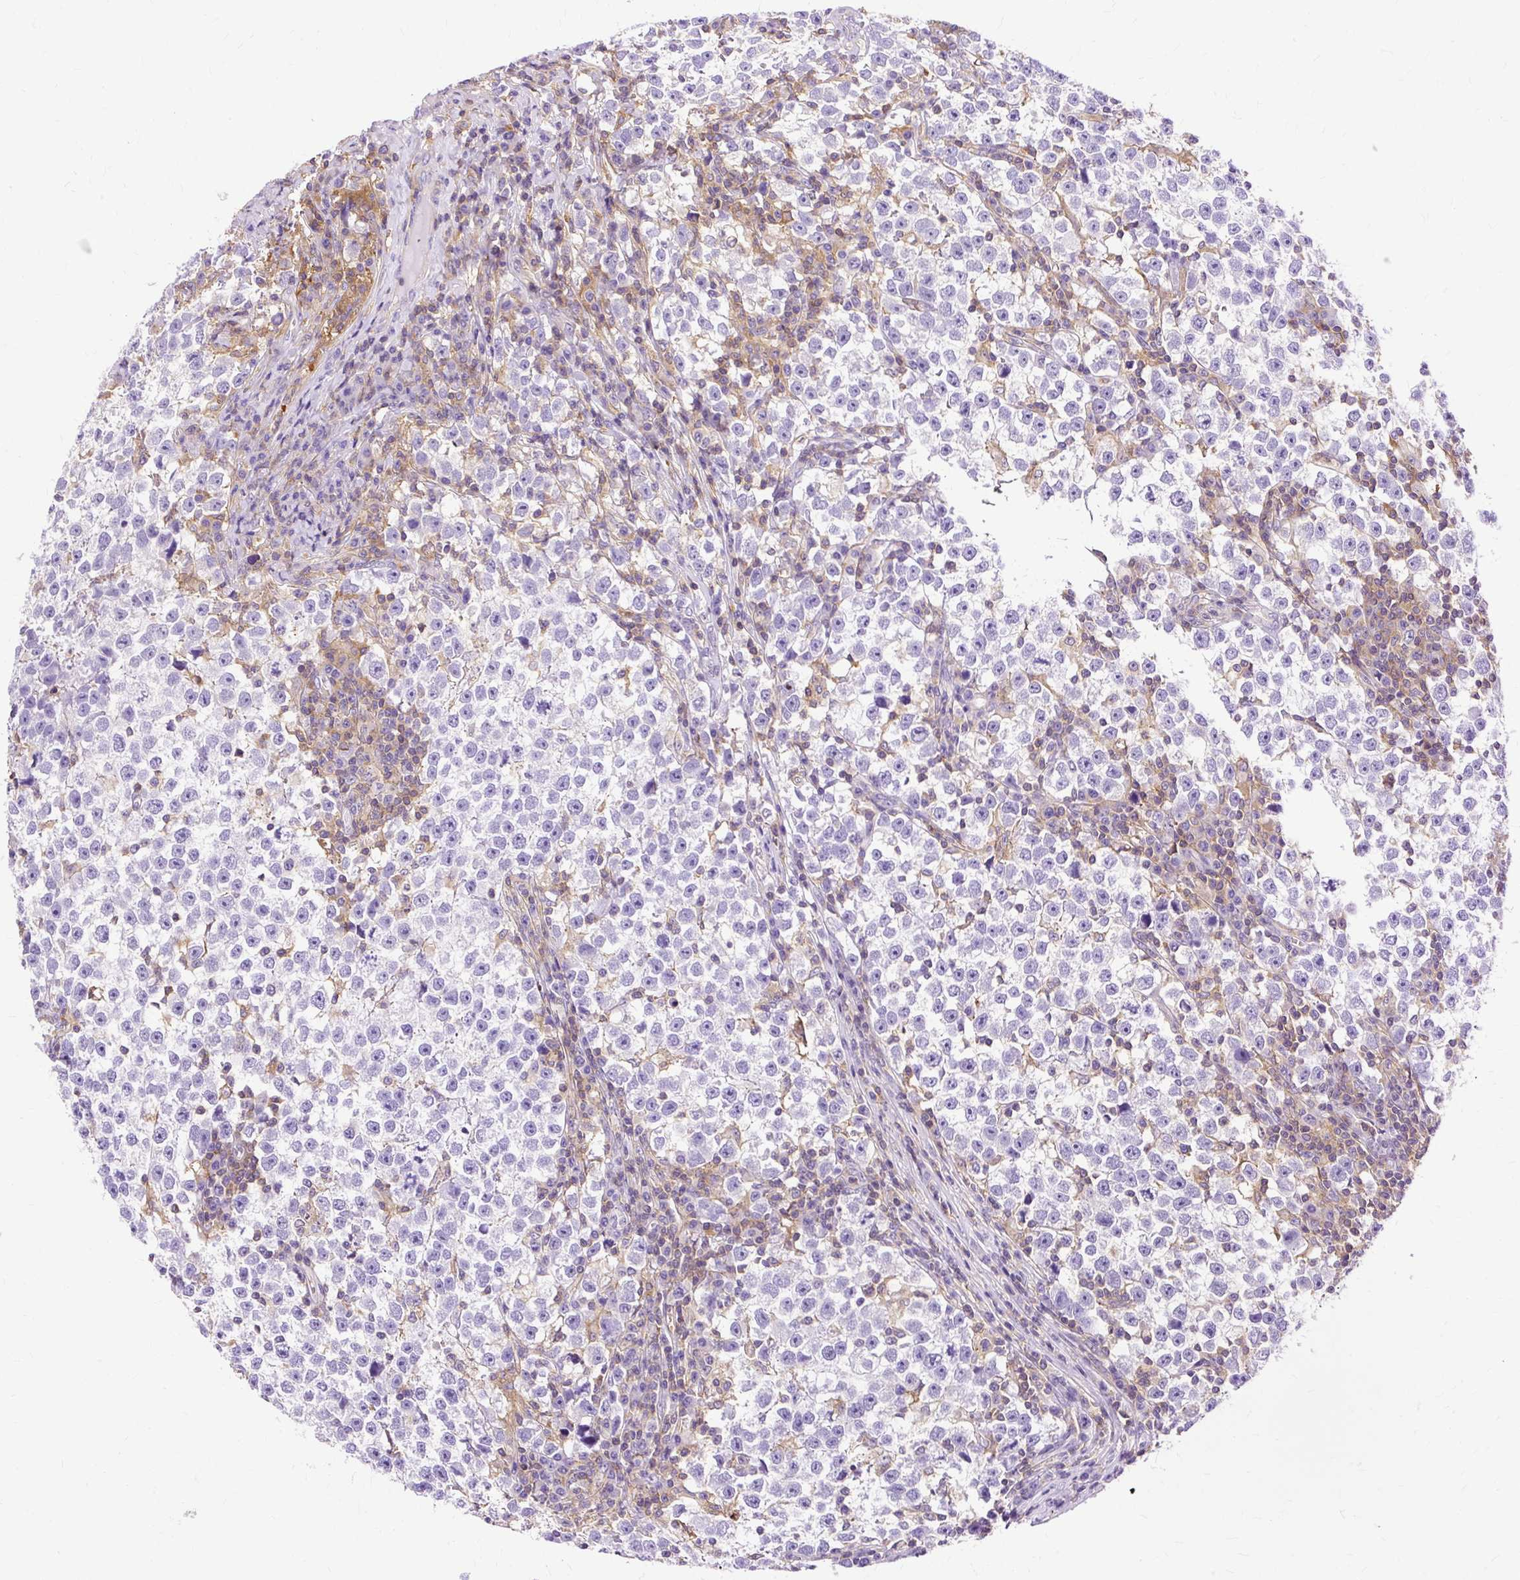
{"staining": {"intensity": "negative", "quantity": "none", "location": "none"}, "tissue": "testis cancer", "cell_type": "Tumor cells", "image_type": "cancer", "snomed": [{"axis": "morphology", "description": "Normal tissue, NOS"}, {"axis": "morphology", "description": "Seminoma, NOS"}, {"axis": "topography", "description": "Testis"}], "caption": "Photomicrograph shows no significant protein expression in tumor cells of testis seminoma.", "gene": "TWF2", "patient": {"sex": "male", "age": 43}}